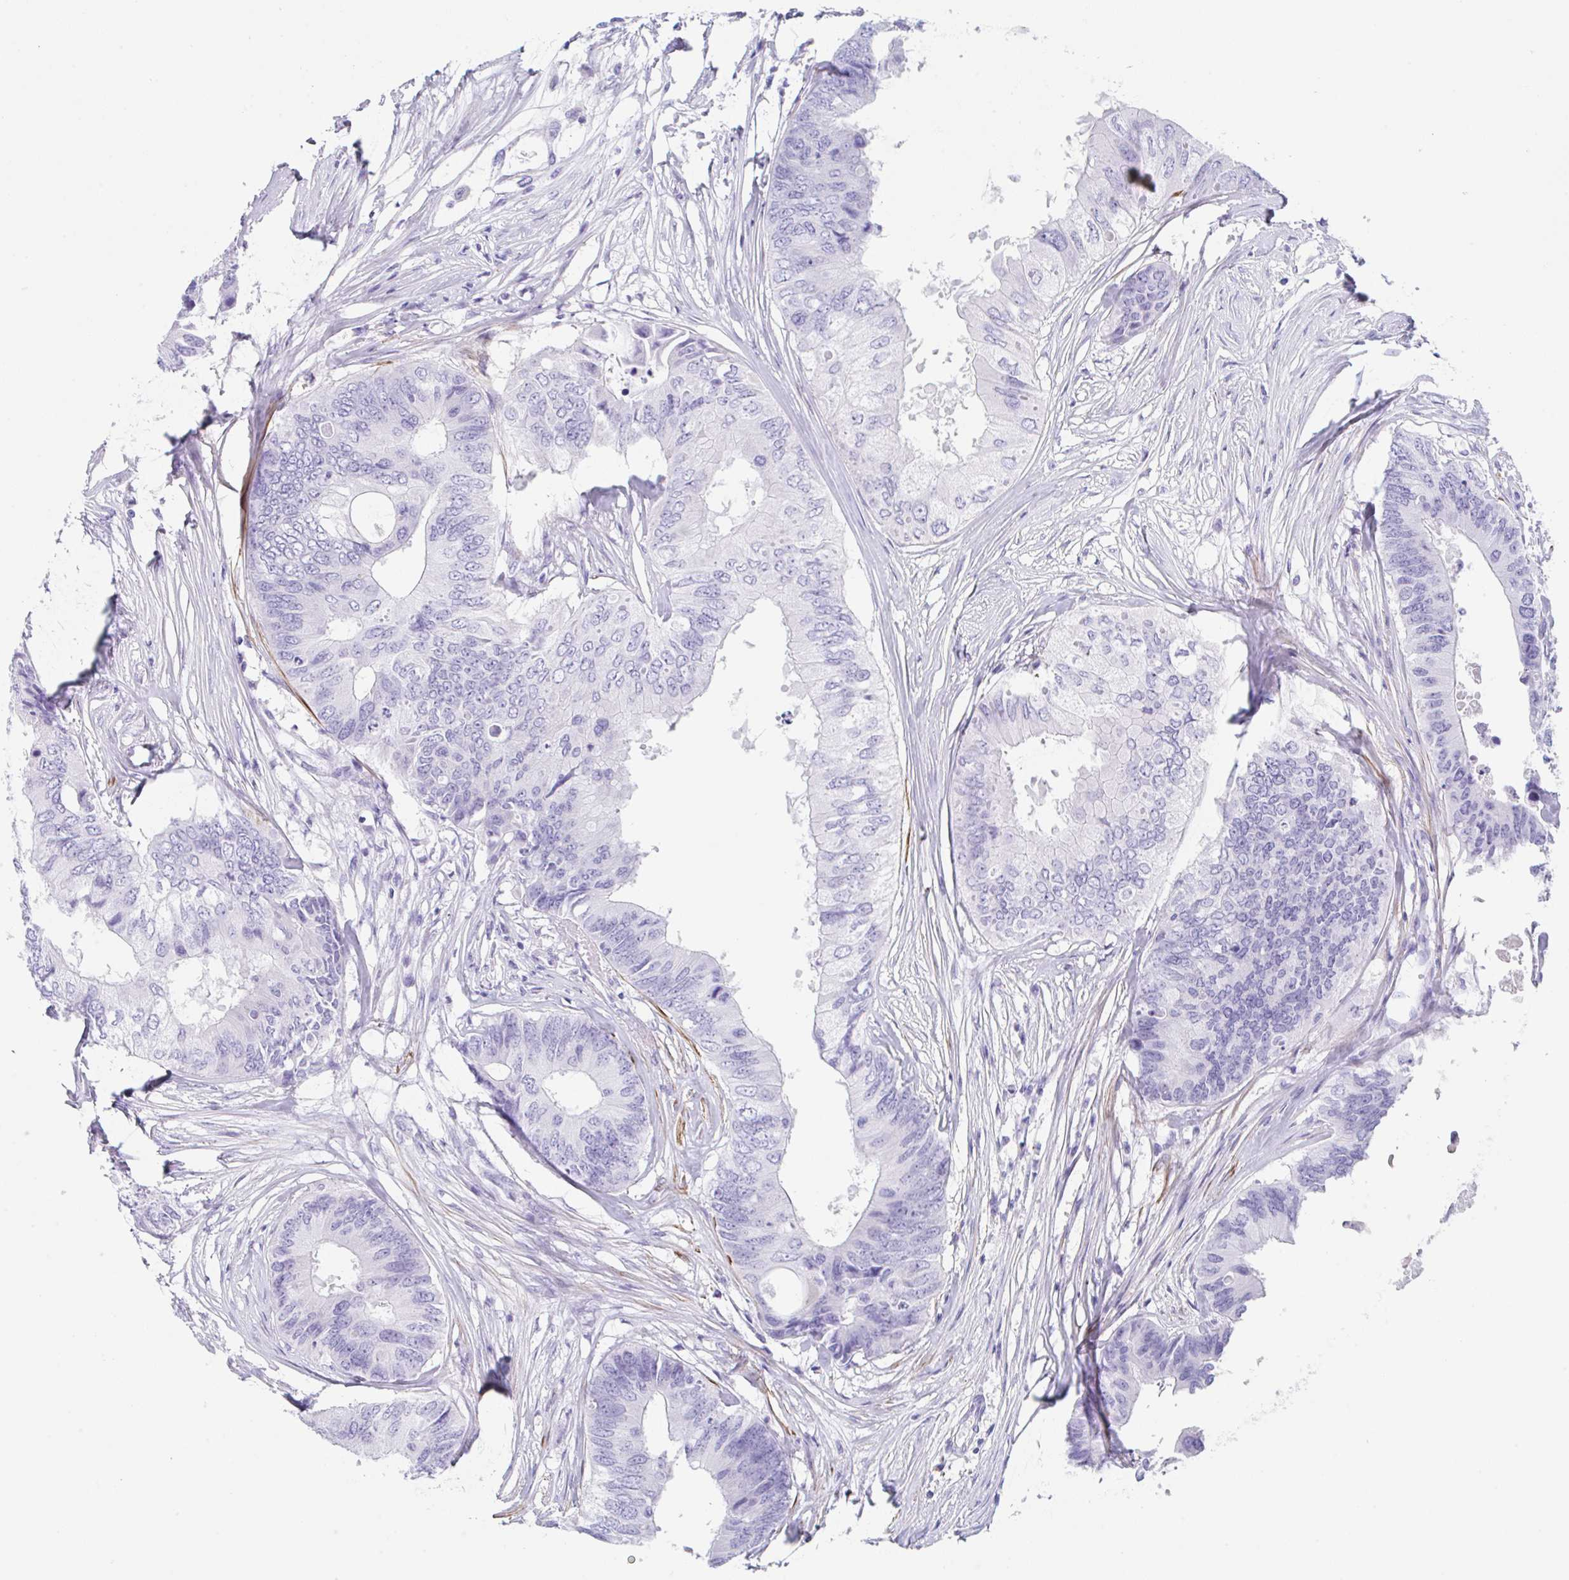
{"staining": {"intensity": "negative", "quantity": "none", "location": "none"}, "tissue": "colorectal cancer", "cell_type": "Tumor cells", "image_type": "cancer", "snomed": [{"axis": "morphology", "description": "Adenocarcinoma, NOS"}, {"axis": "topography", "description": "Colon"}], "caption": "The image demonstrates no staining of tumor cells in colorectal cancer (adenocarcinoma).", "gene": "TAS2R41", "patient": {"sex": "male", "age": 71}}